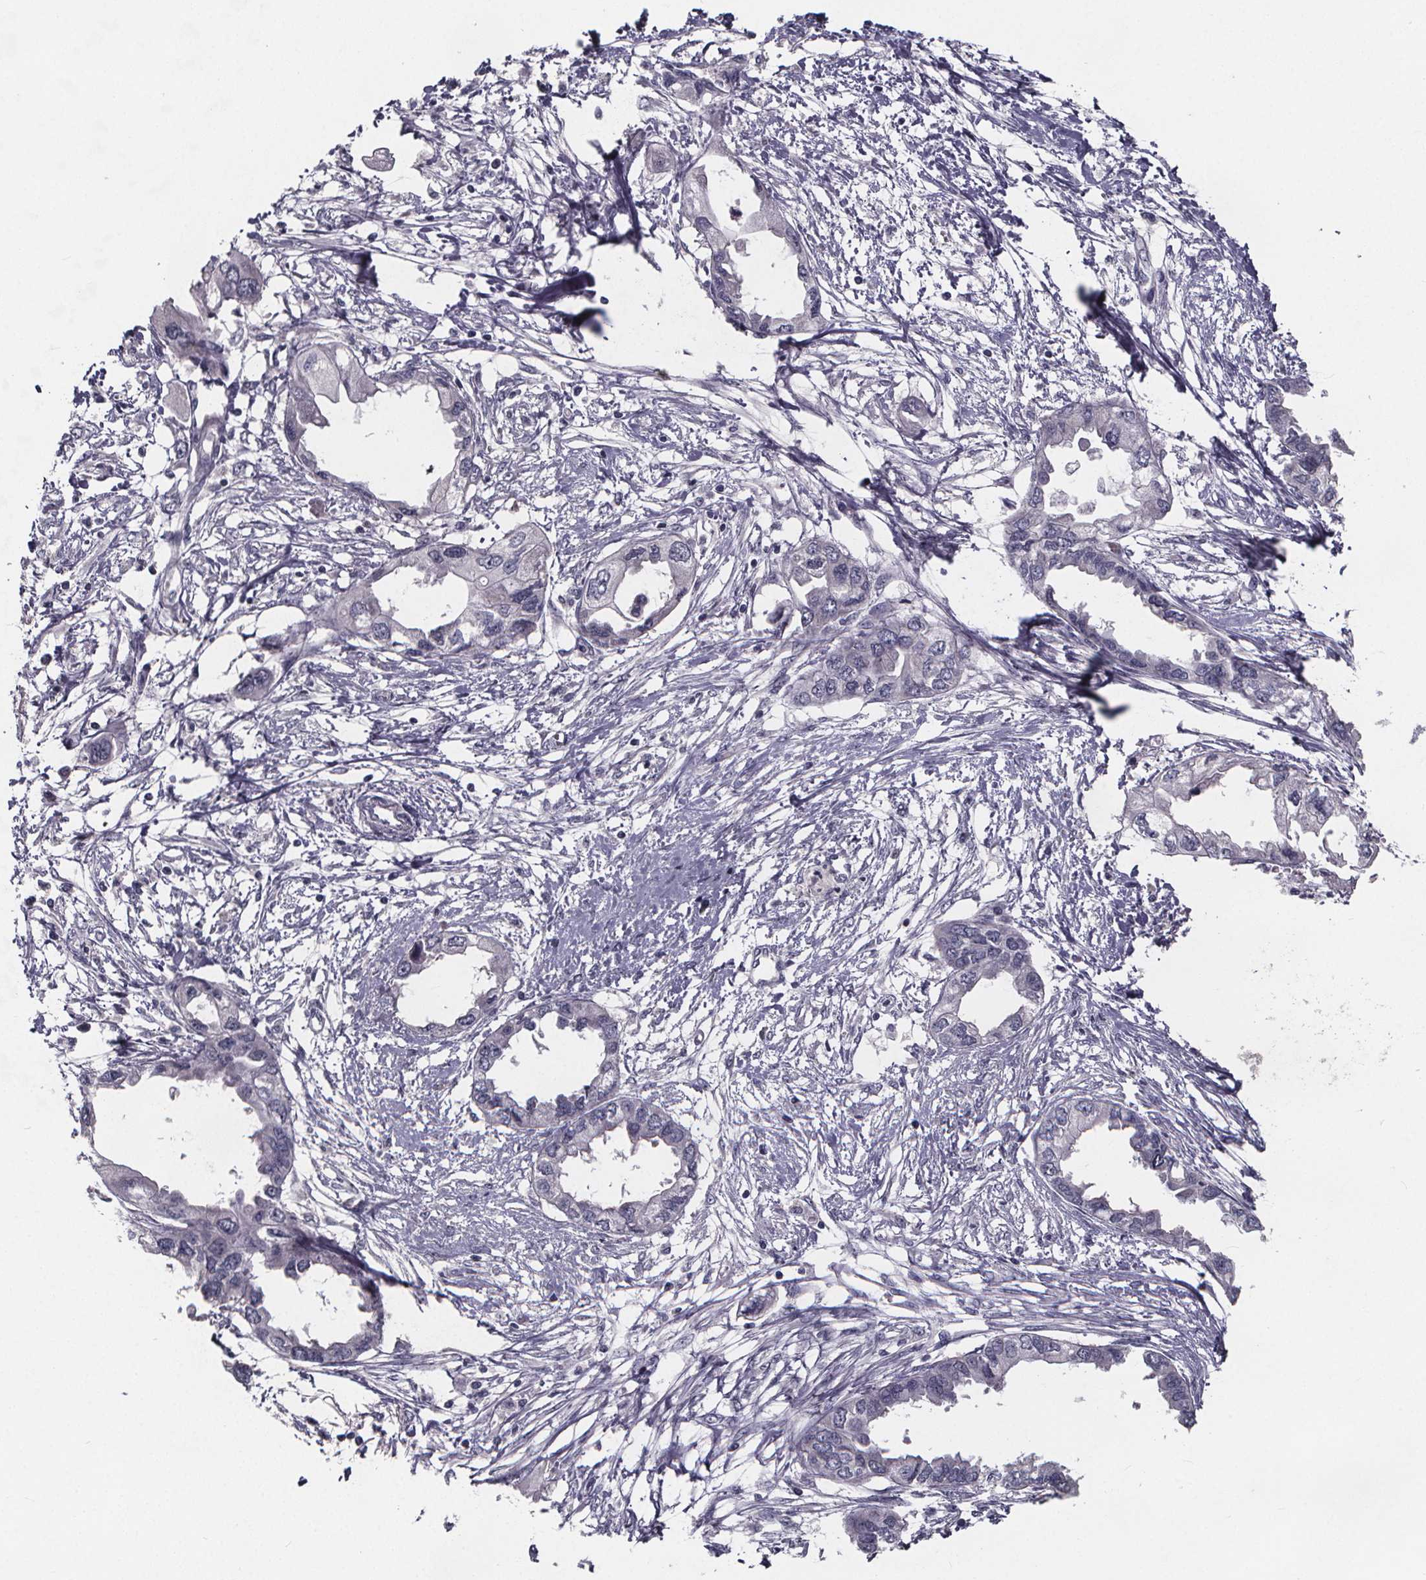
{"staining": {"intensity": "negative", "quantity": "none", "location": "none"}, "tissue": "endometrial cancer", "cell_type": "Tumor cells", "image_type": "cancer", "snomed": [{"axis": "morphology", "description": "Adenocarcinoma, NOS"}, {"axis": "morphology", "description": "Adenocarcinoma, metastatic, NOS"}, {"axis": "topography", "description": "Adipose tissue"}, {"axis": "topography", "description": "Endometrium"}], "caption": "Endometrial cancer was stained to show a protein in brown. There is no significant staining in tumor cells.", "gene": "AGT", "patient": {"sex": "female", "age": 67}}